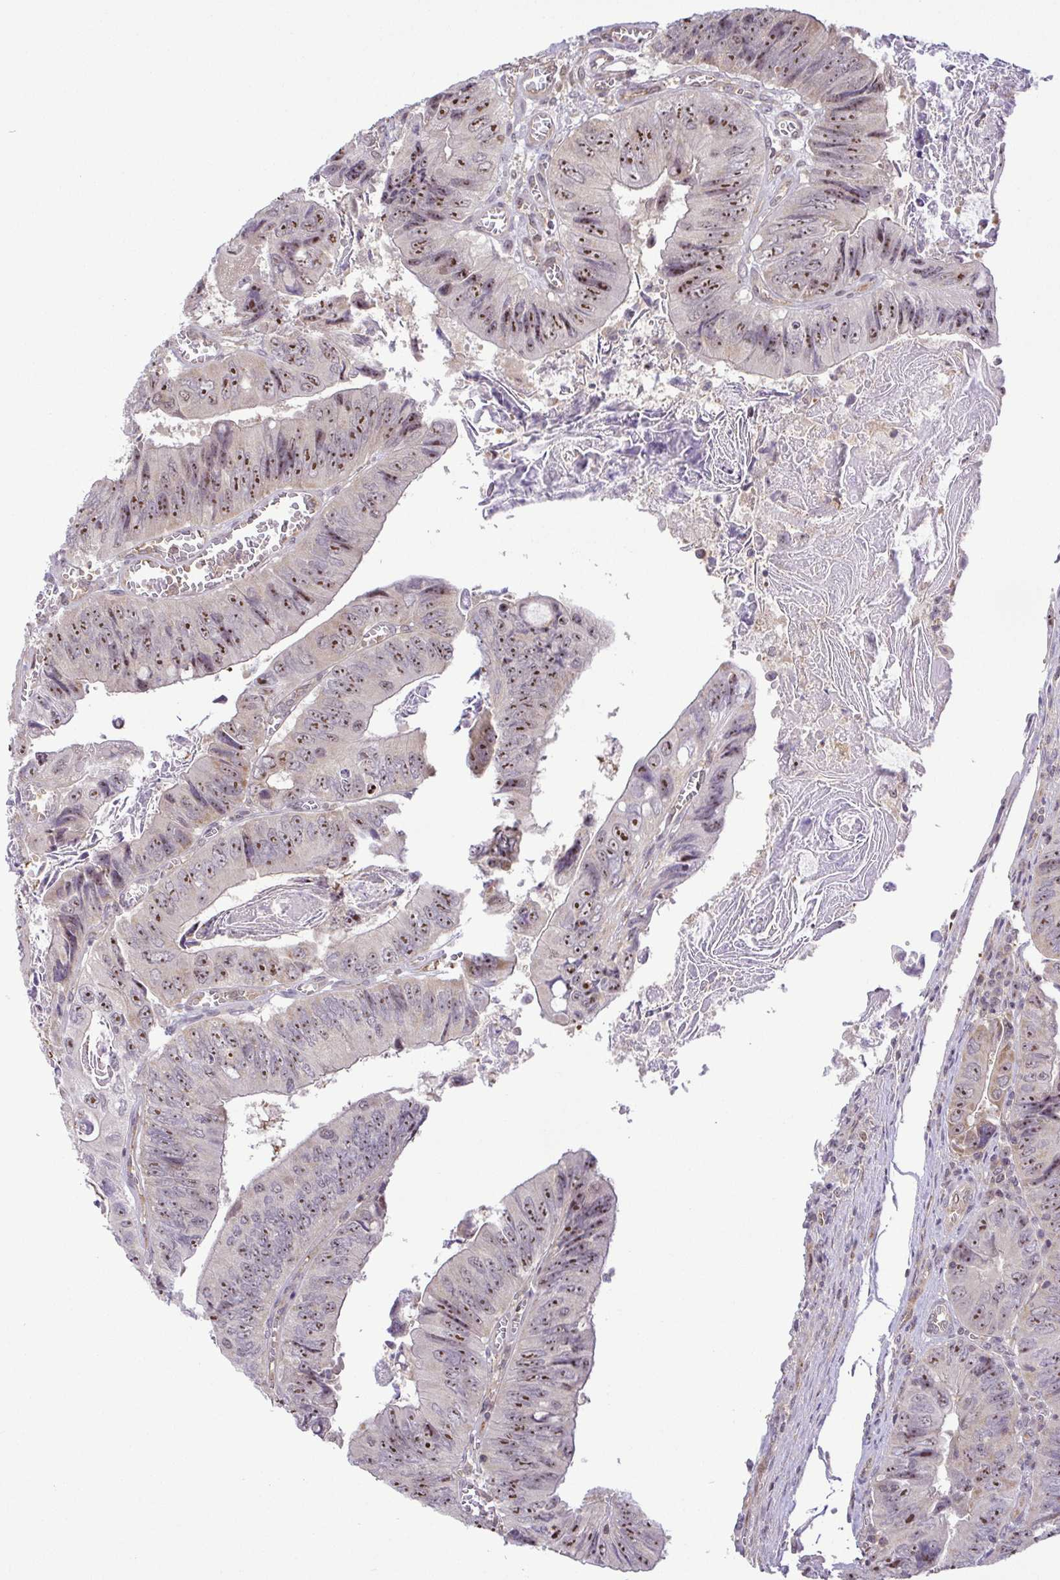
{"staining": {"intensity": "moderate", "quantity": "25%-75%", "location": "nuclear"}, "tissue": "colorectal cancer", "cell_type": "Tumor cells", "image_type": "cancer", "snomed": [{"axis": "morphology", "description": "Adenocarcinoma, NOS"}, {"axis": "topography", "description": "Colon"}], "caption": "Brown immunohistochemical staining in colorectal adenocarcinoma demonstrates moderate nuclear staining in approximately 25%-75% of tumor cells.", "gene": "RSL24D1", "patient": {"sex": "female", "age": 84}}